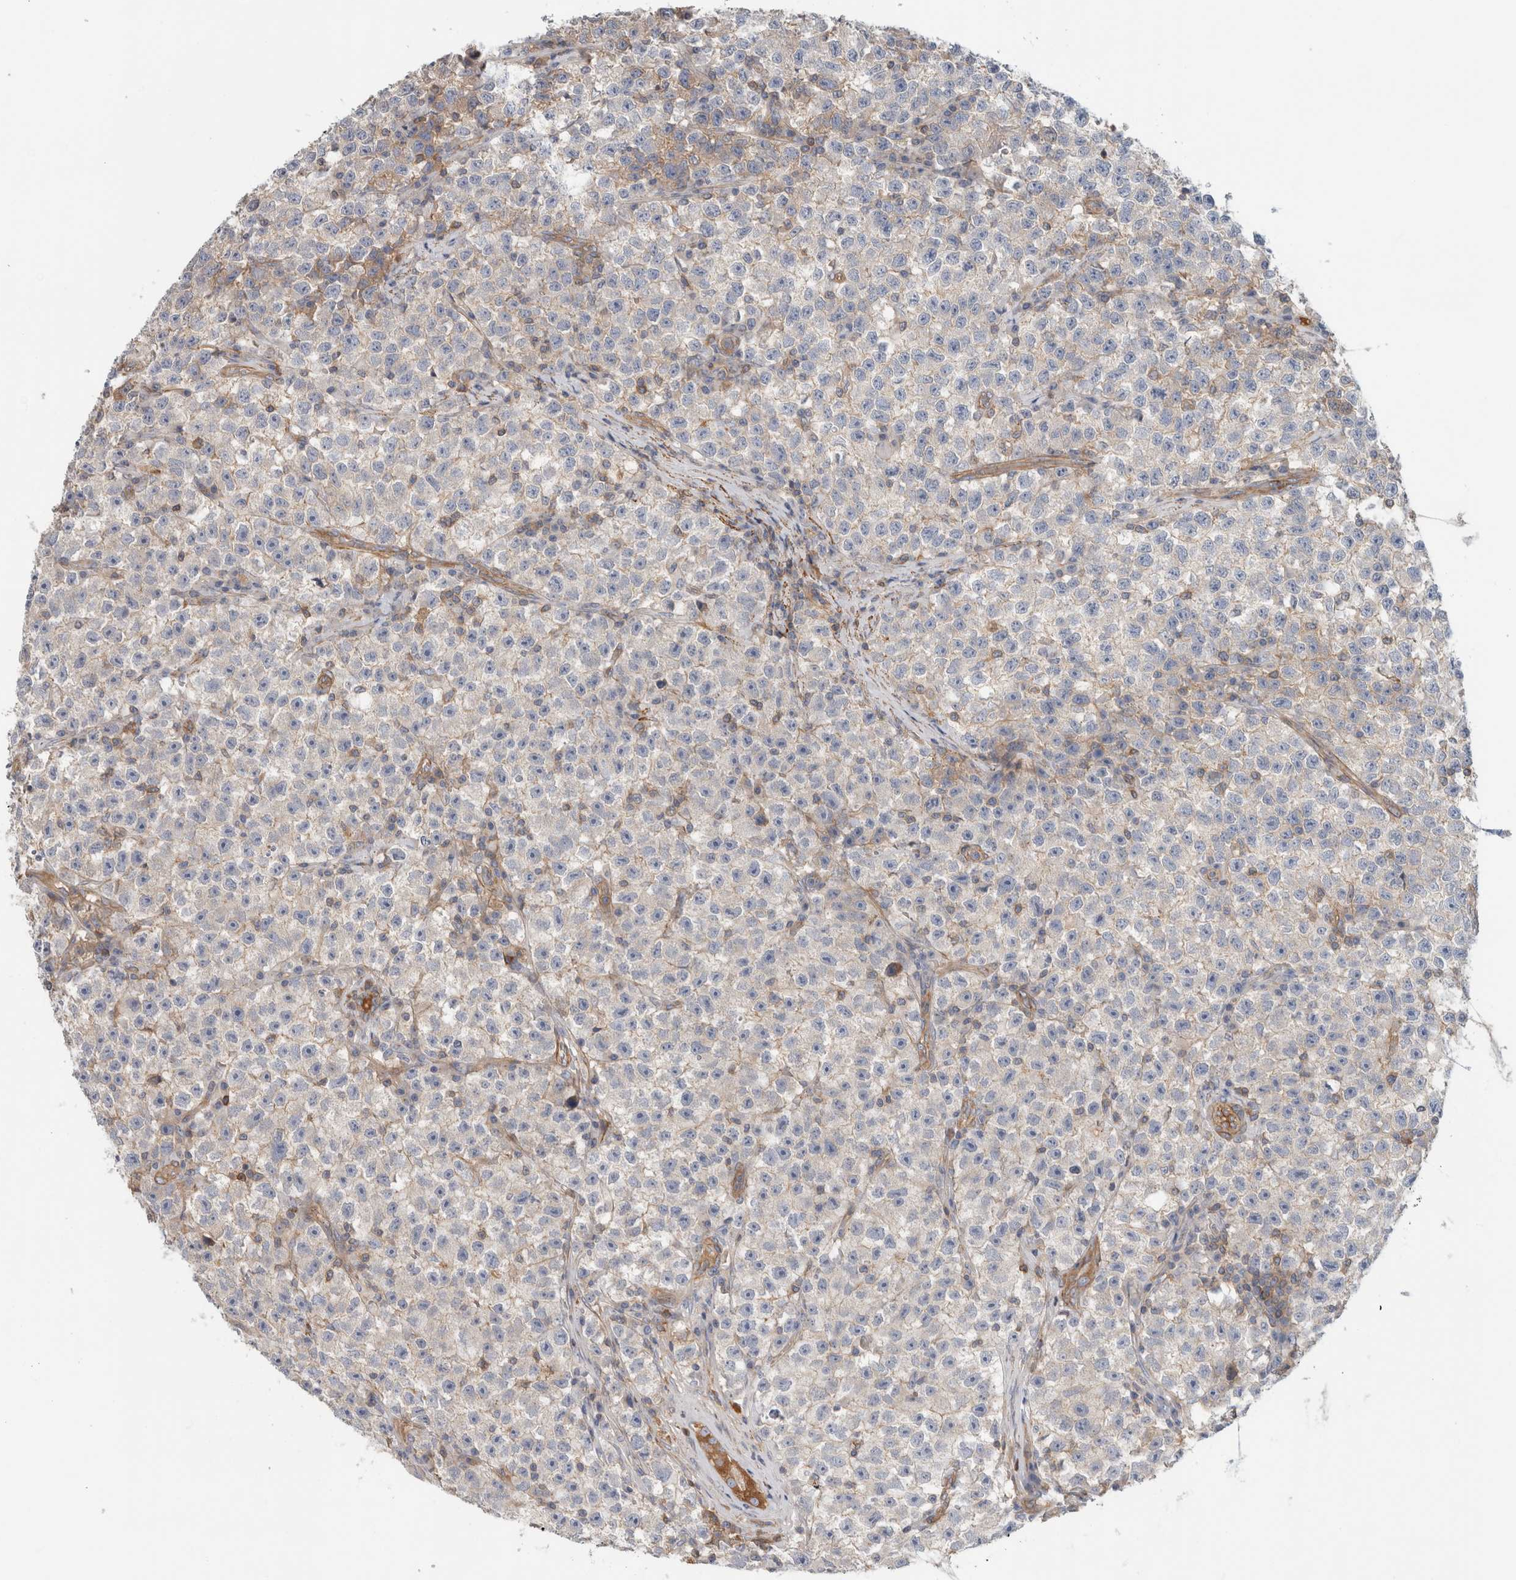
{"staining": {"intensity": "weak", "quantity": "<25%", "location": "cytoplasmic/membranous"}, "tissue": "testis cancer", "cell_type": "Tumor cells", "image_type": "cancer", "snomed": [{"axis": "morphology", "description": "Seminoma, NOS"}, {"axis": "topography", "description": "Testis"}], "caption": "Human seminoma (testis) stained for a protein using IHC reveals no expression in tumor cells.", "gene": "CFI", "patient": {"sex": "male", "age": 22}}